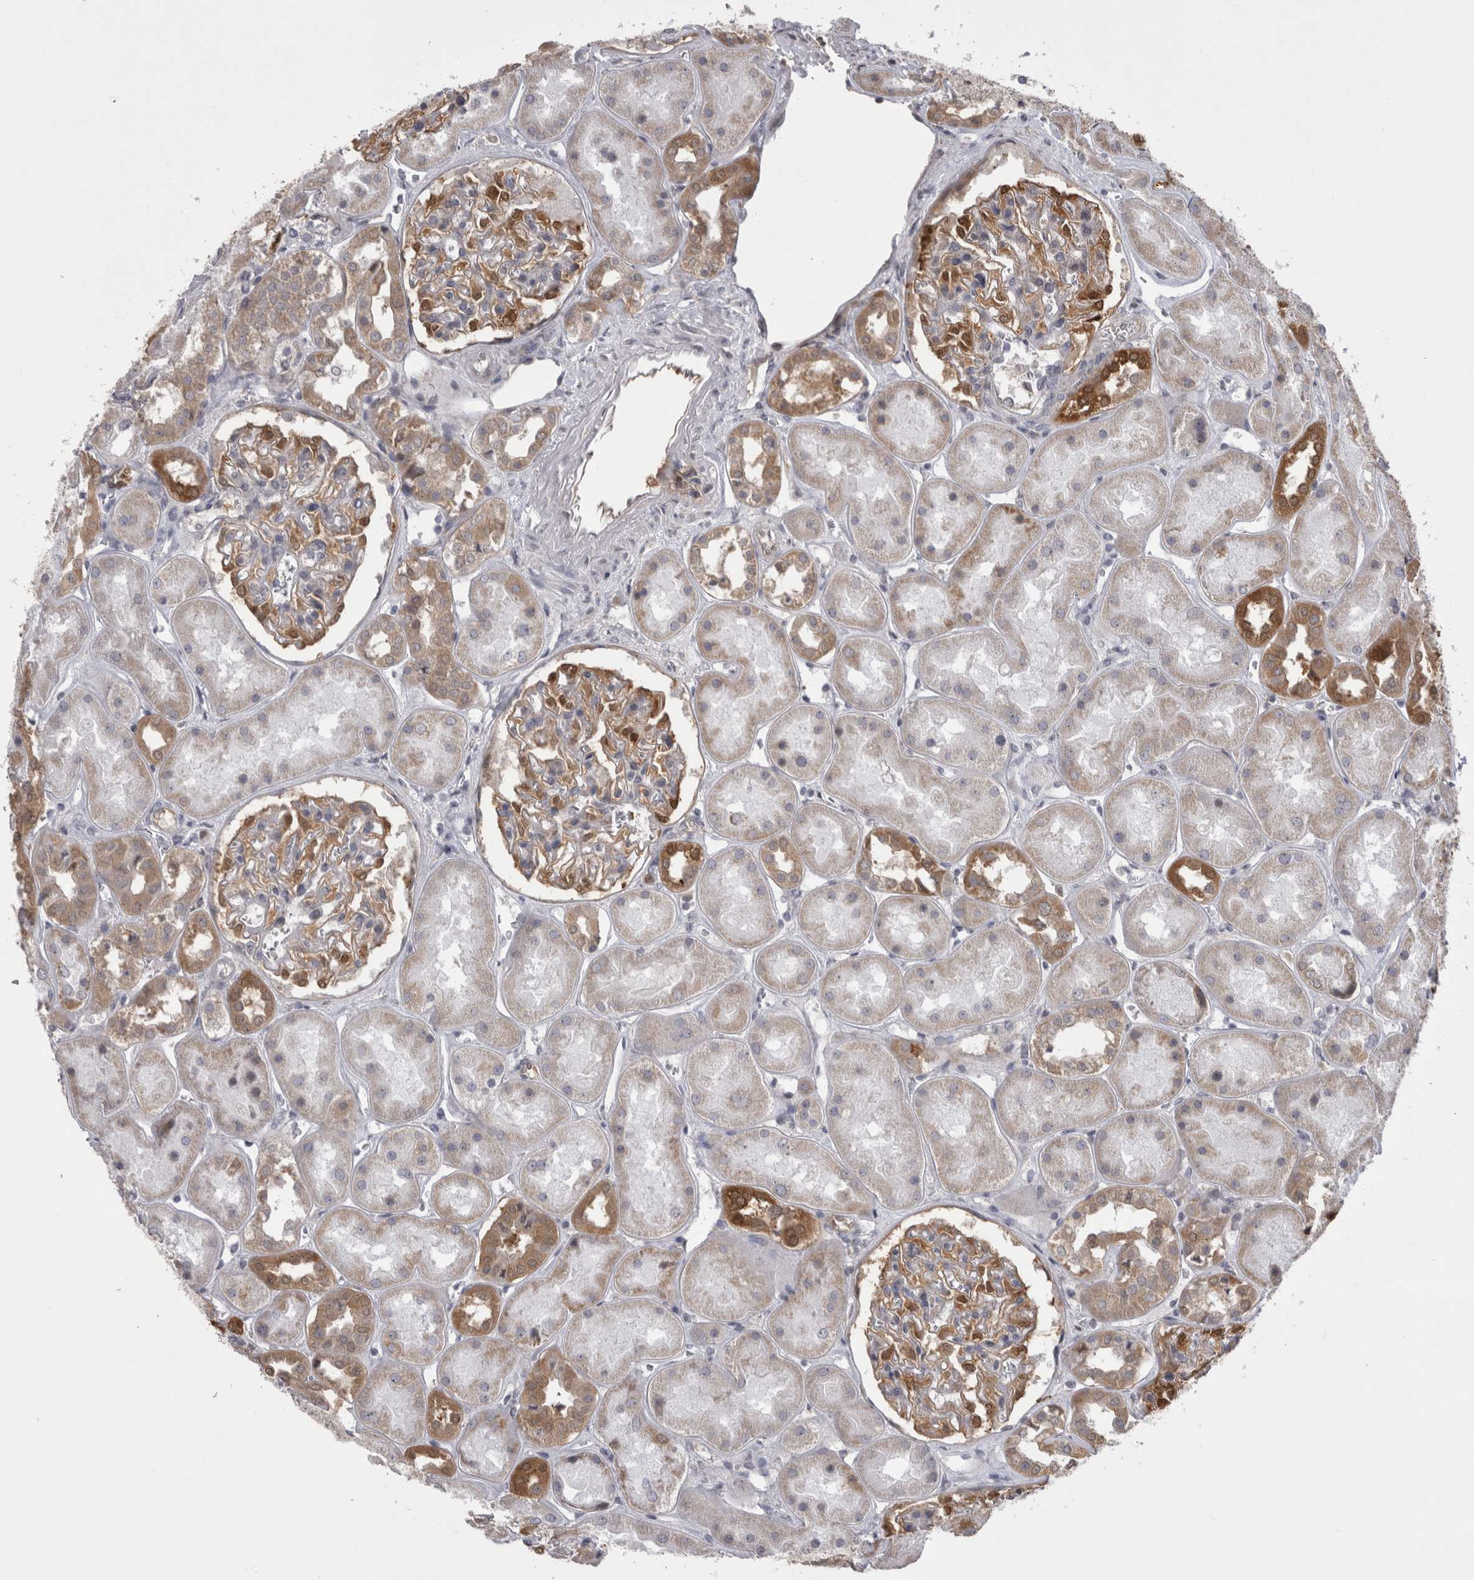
{"staining": {"intensity": "moderate", "quantity": "25%-75%", "location": "cytoplasmic/membranous"}, "tissue": "kidney", "cell_type": "Cells in glomeruli", "image_type": "normal", "snomed": [{"axis": "morphology", "description": "Normal tissue, NOS"}, {"axis": "topography", "description": "Kidney"}], "caption": "This is a micrograph of immunohistochemistry (IHC) staining of unremarkable kidney, which shows moderate positivity in the cytoplasmic/membranous of cells in glomeruli.", "gene": "CHIC1", "patient": {"sex": "male", "age": 70}}